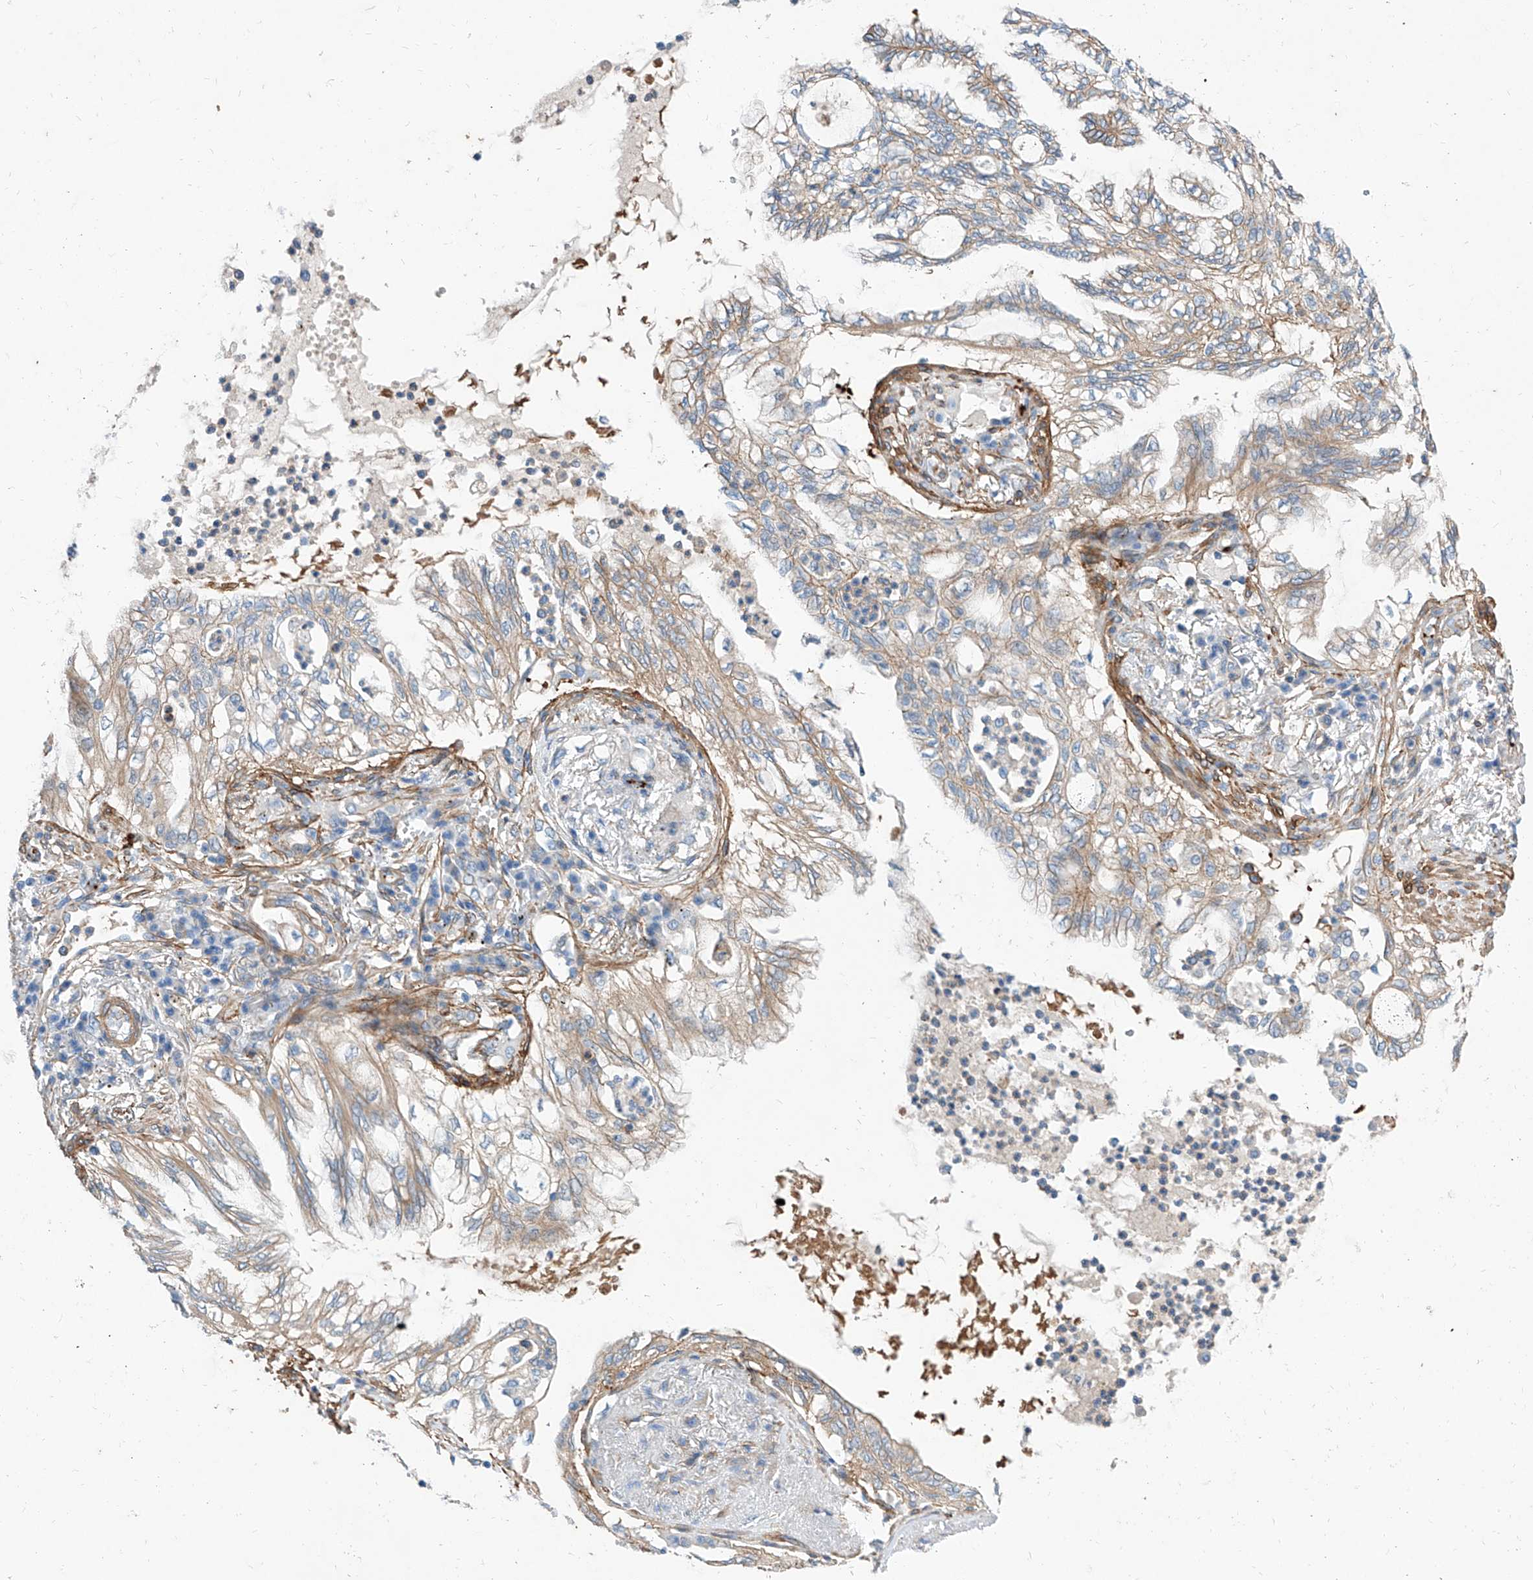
{"staining": {"intensity": "weak", "quantity": ">75%", "location": "cytoplasmic/membranous"}, "tissue": "lung cancer", "cell_type": "Tumor cells", "image_type": "cancer", "snomed": [{"axis": "morphology", "description": "Adenocarcinoma, NOS"}, {"axis": "topography", "description": "Lung"}], "caption": "Immunohistochemical staining of human lung cancer reveals low levels of weak cytoplasmic/membranous protein expression in approximately >75% of tumor cells.", "gene": "TAS2R60", "patient": {"sex": "female", "age": 70}}